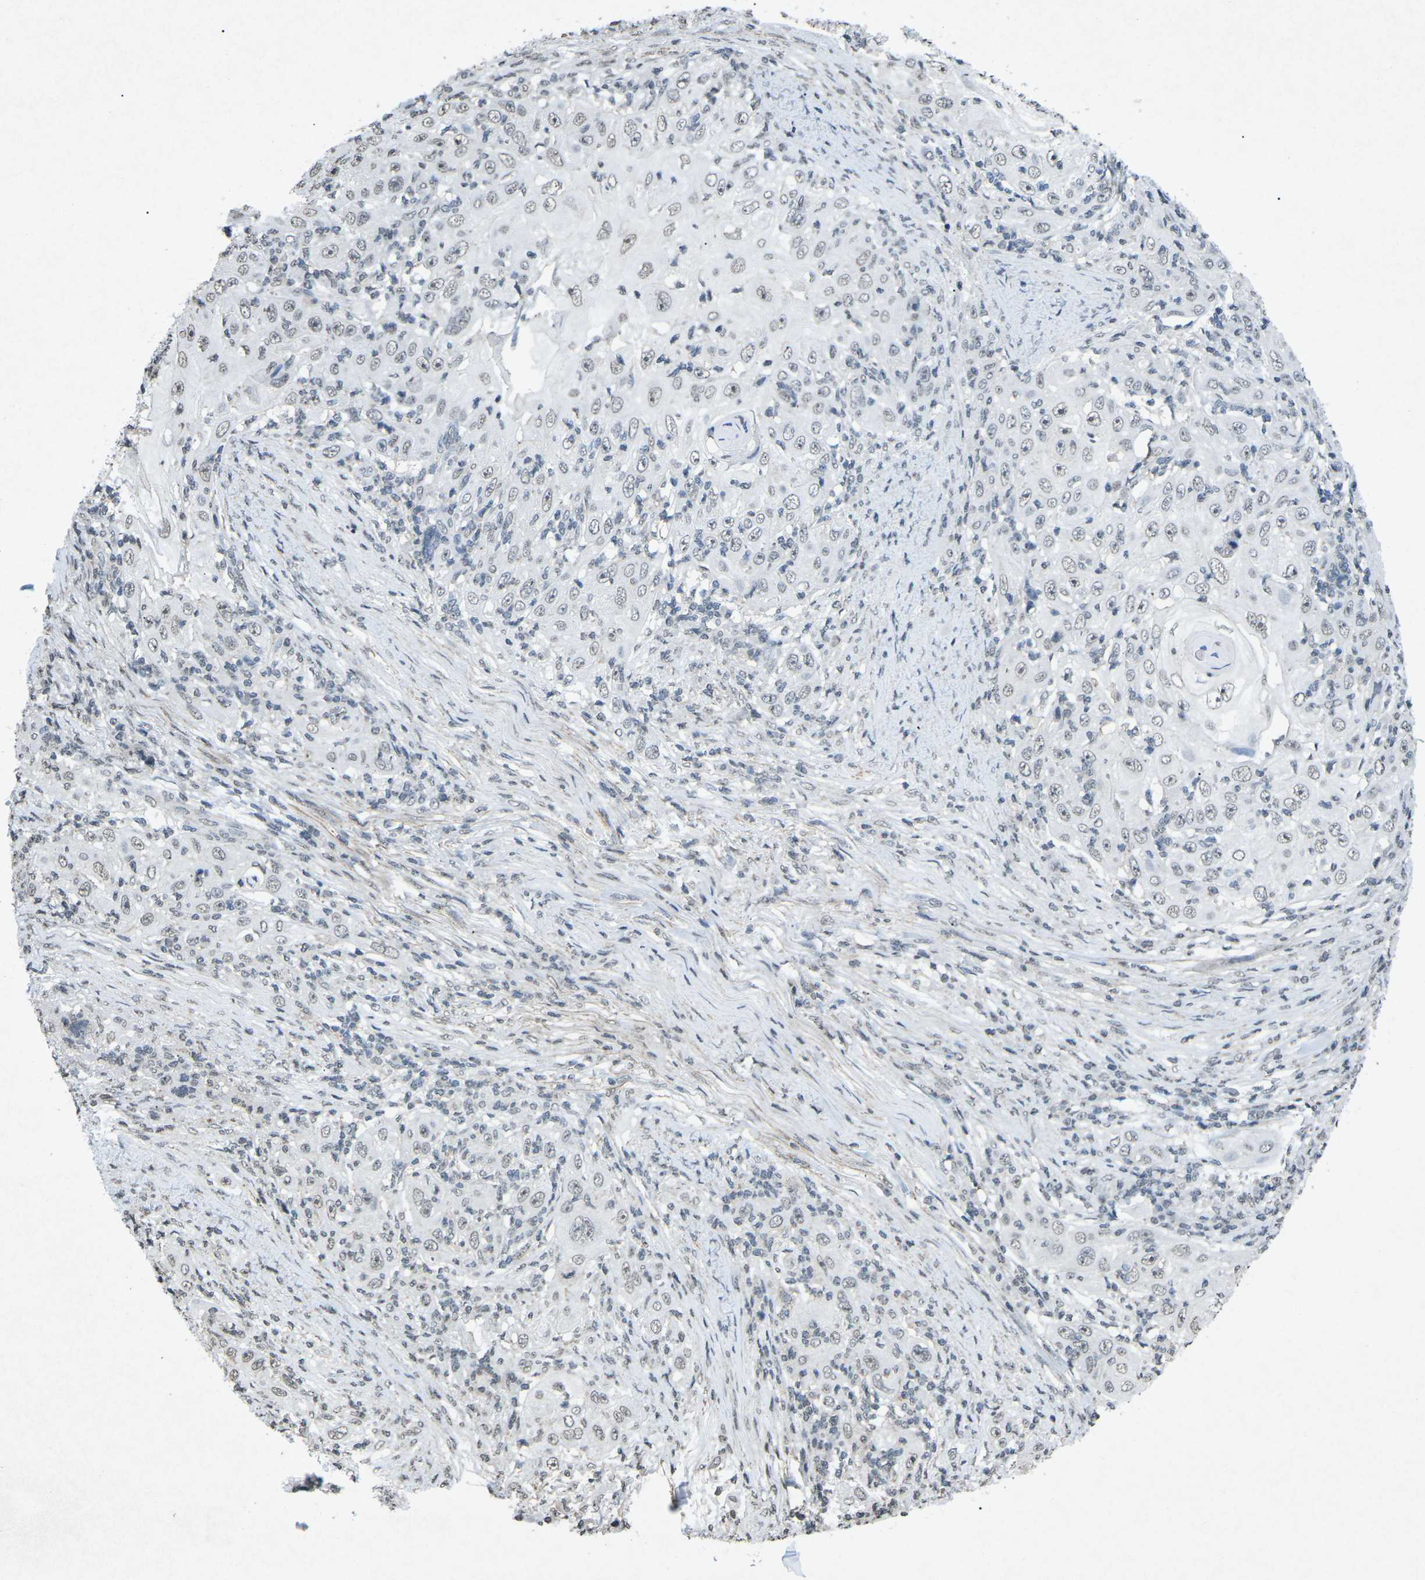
{"staining": {"intensity": "weak", "quantity": "25%-75%", "location": "nuclear"}, "tissue": "skin cancer", "cell_type": "Tumor cells", "image_type": "cancer", "snomed": [{"axis": "morphology", "description": "Squamous cell carcinoma, NOS"}, {"axis": "topography", "description": "Skin"}], "caption": "This is a photomicrograph of immunohistochemistry staining of squamous cell carcinoma (skin), which shows weak positivity in the nuclear of tumor cells.", "gene": "TFR2", "patient": {"sex": "female", "age": 88}}